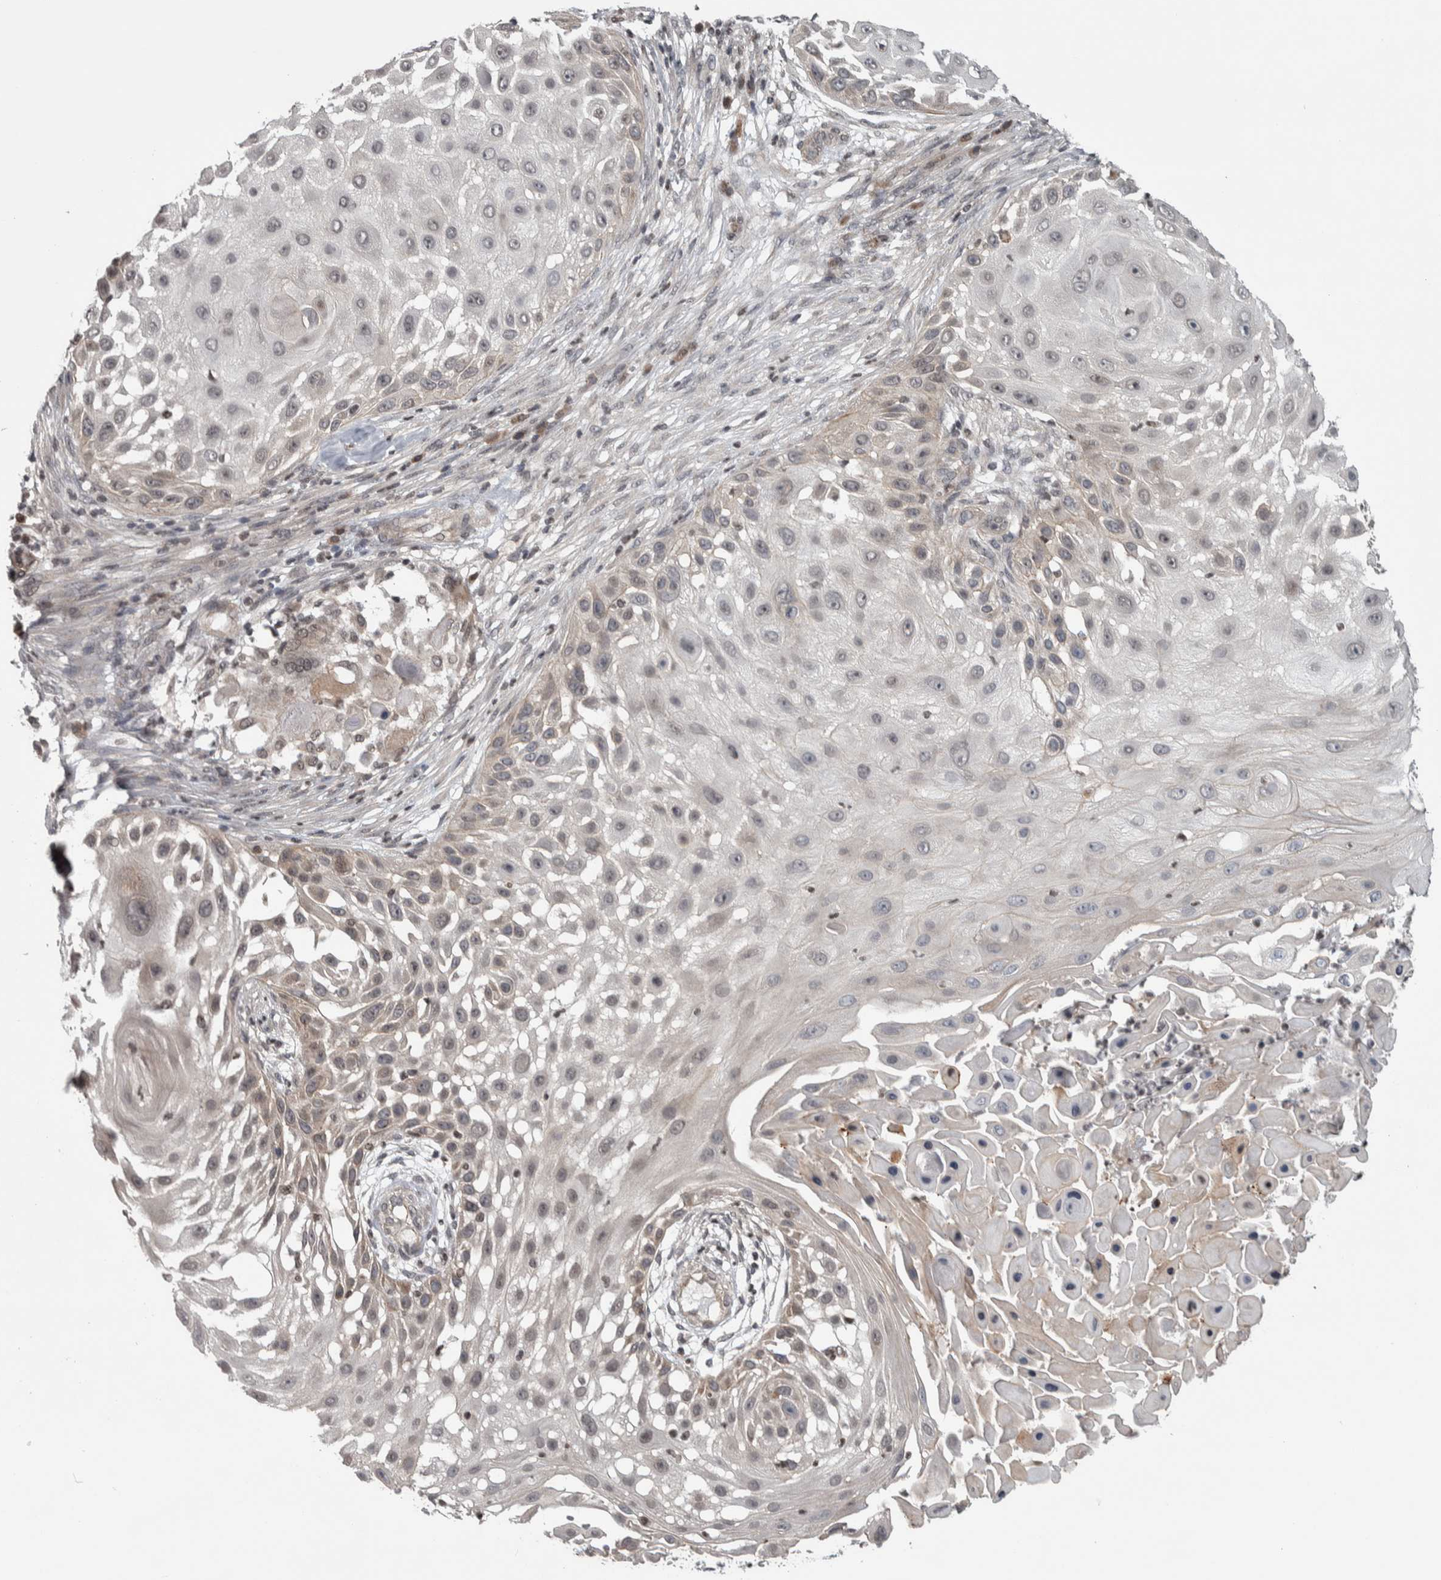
{"staining": {"intensity": "weak", "quantity": "<25%", "location": "cytoplasmic/membranous"}, "tissue": "skin cancer", "cell_type": "Tumor cells", "image_type": "cancer", "snomed": [{"axis": "morphology", "description": "Squamous cell carcinoma, NOS"}, {"axis": "topography", "description": "Skin"}], "caption": "Image shows no protein staining in tumor cells of skin squamous cell carcinoma tissue.", "gene": "CWC27", "patient": {"sex": "female", "age": 44}}